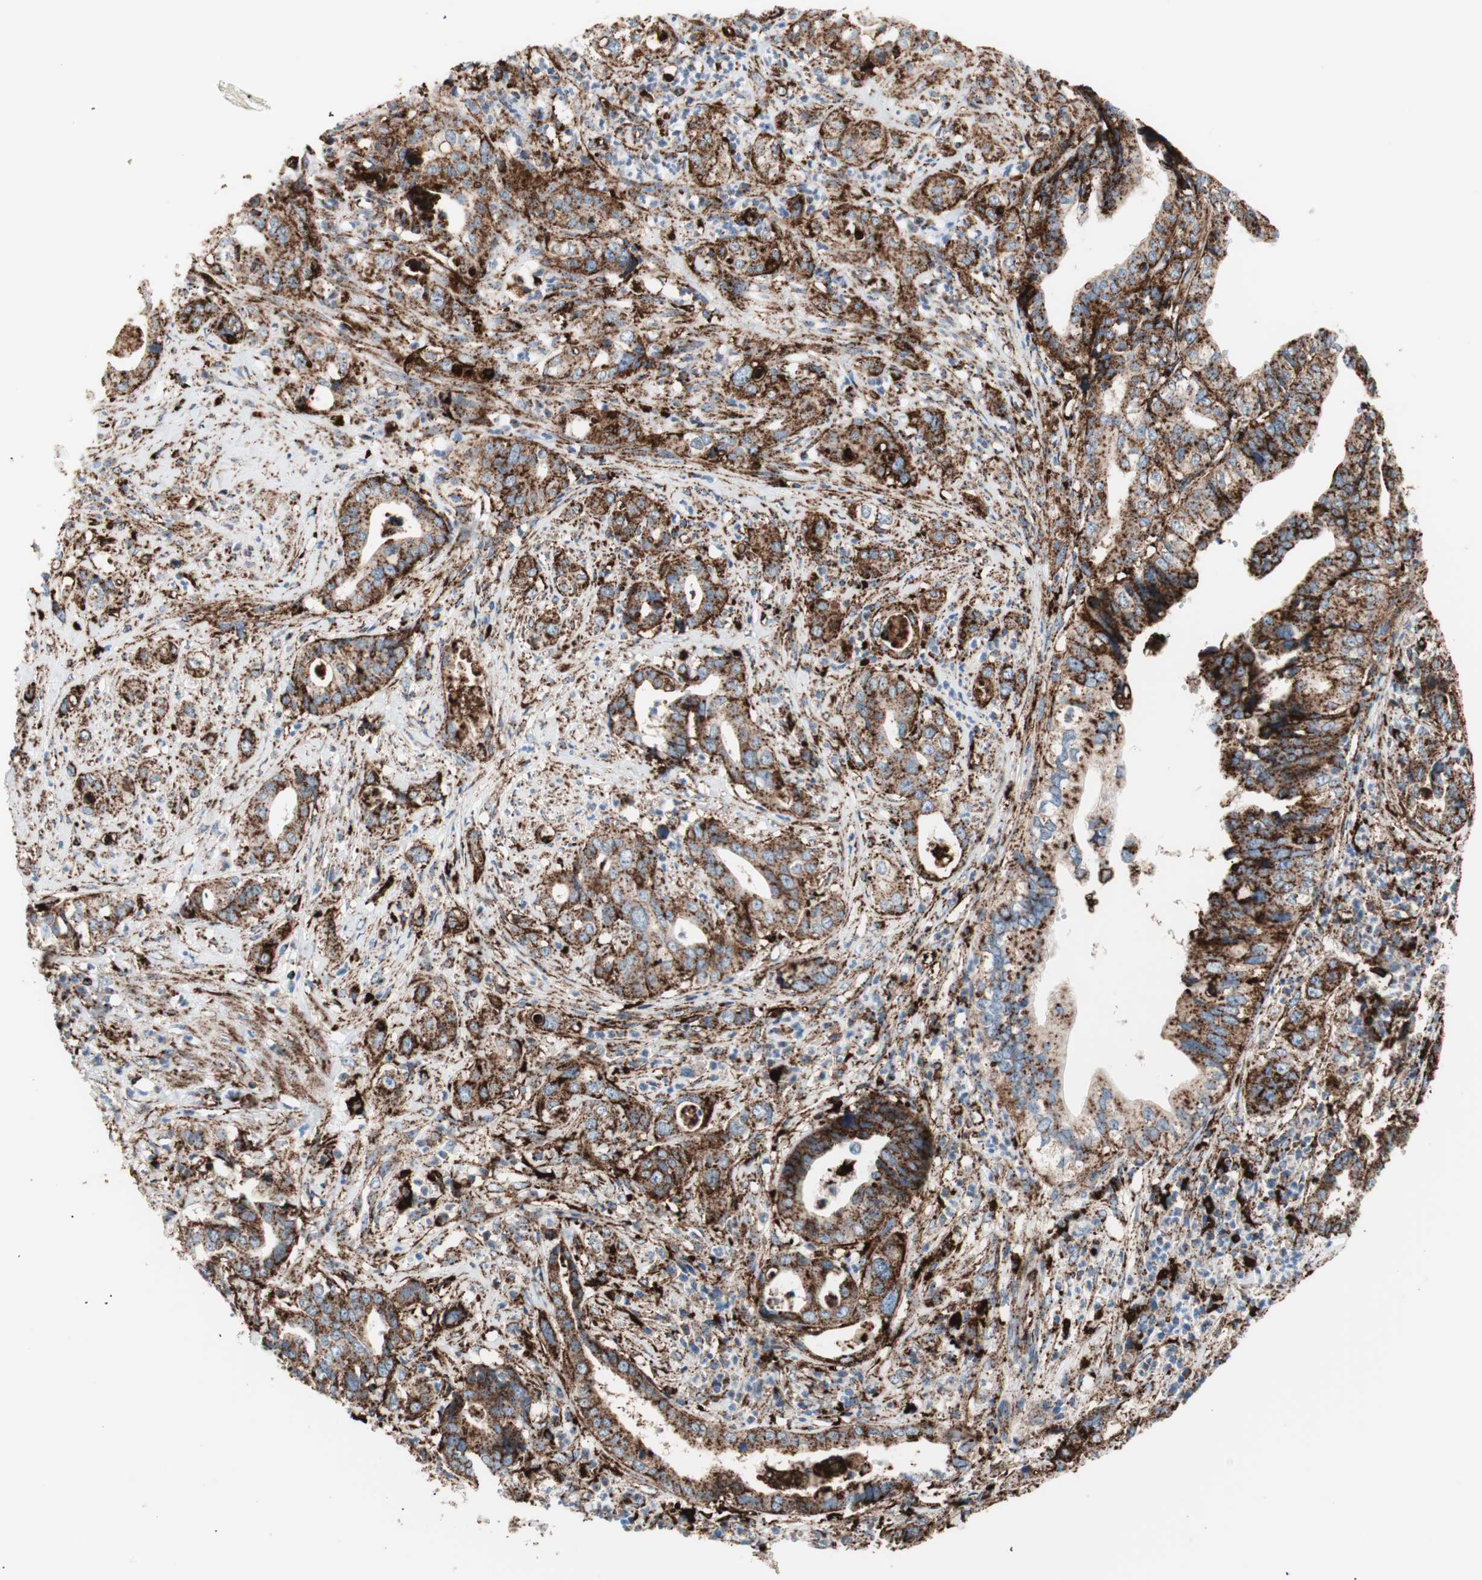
{"staining": {"intensity": "strong", "quantity": ">75%", "location": "cytoplasmic/membranous"}, "tissue": "liver cancer", "cell_type": "Tumor cells", "image_type": "cancer", "snomed": [{"axis": "morphology", "description": "Cholangiocarcinoma"}, {"axis": "topography", "description": "Liver"}], "caption": "This micrograph displays IHC staining of human liver cholangiocarcinoma, with high strong cytoplasmic/membranous positivity in about >75% of tumor cells.", "gene": "LAMP1", "patient": {"sex": "female", "age": 61}}